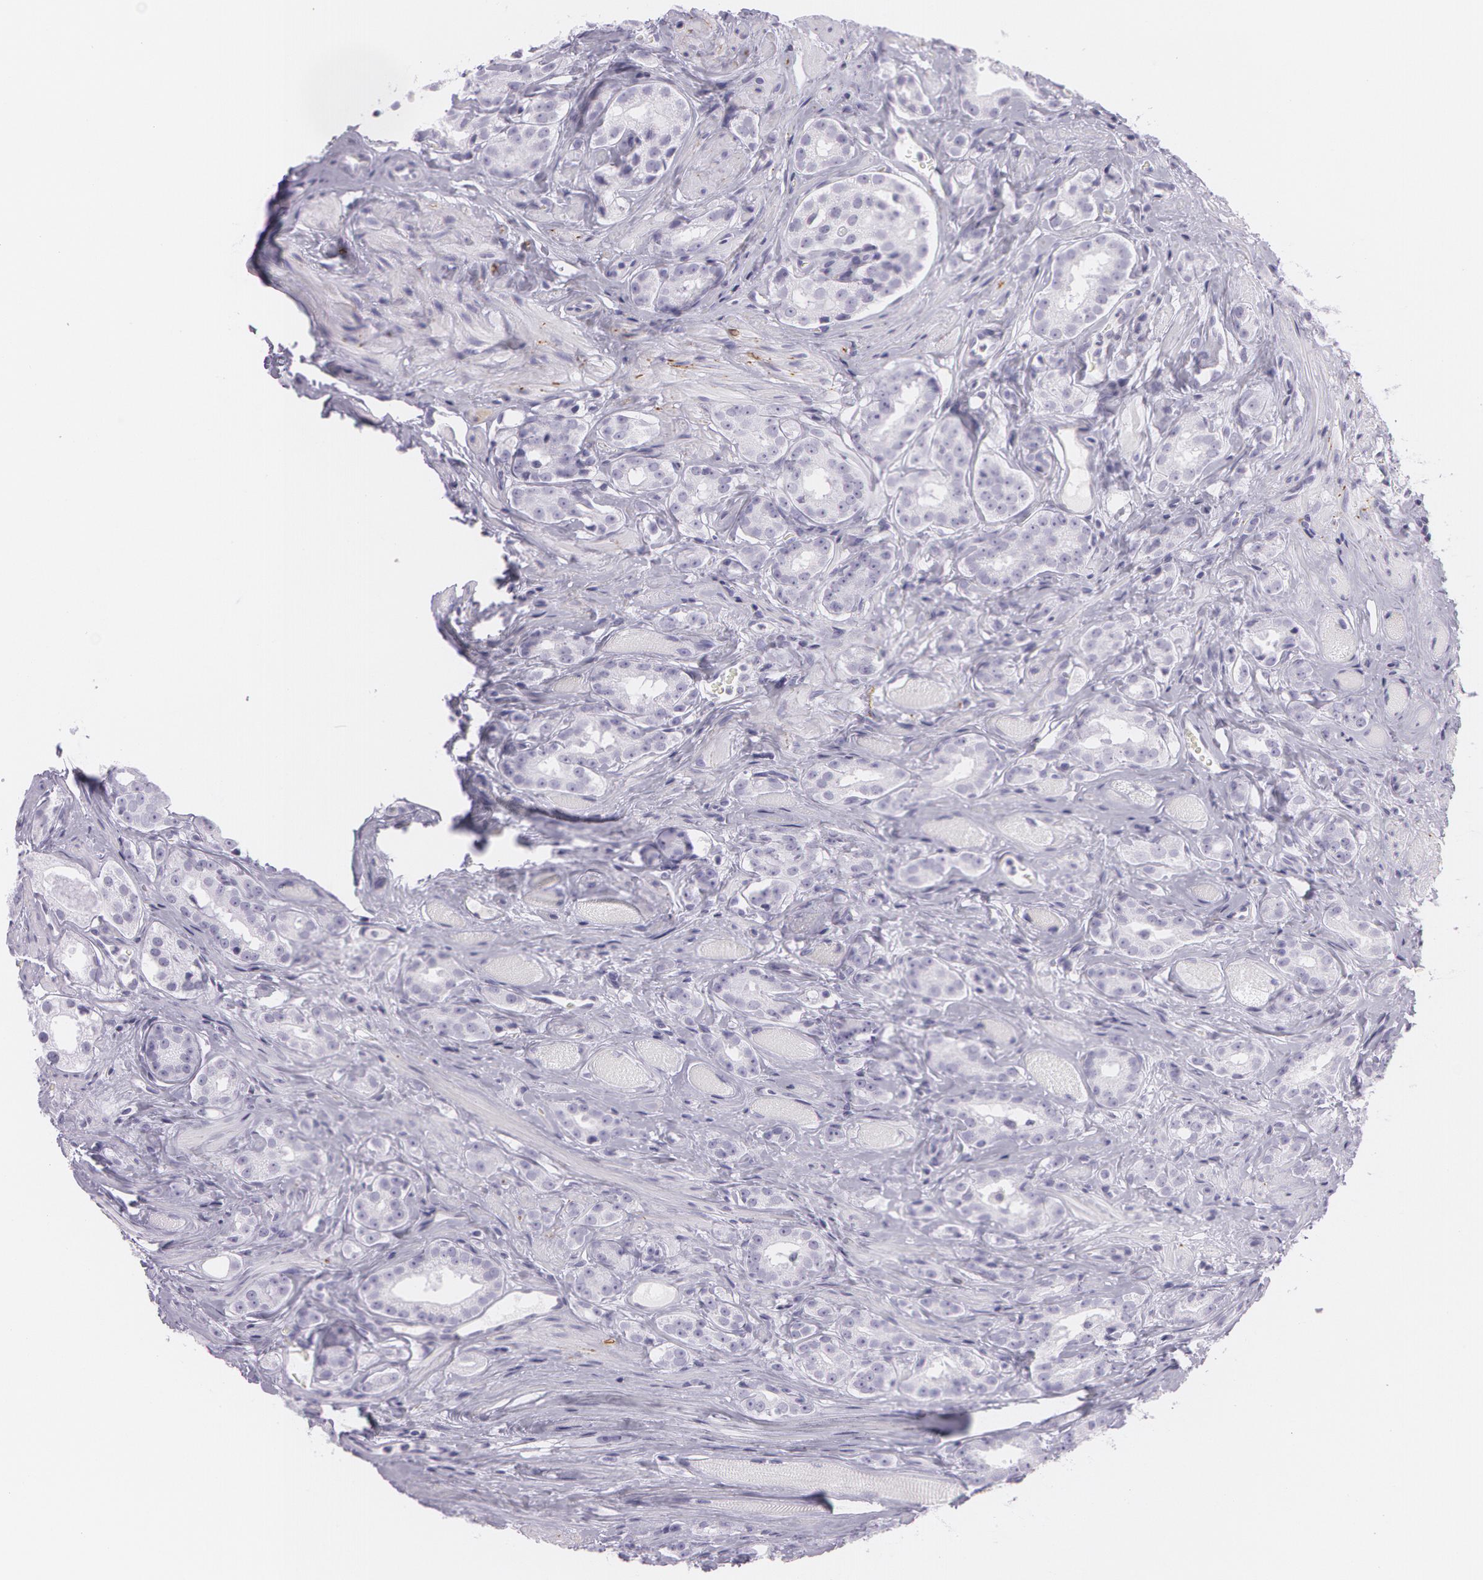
{"staining": {"intensity": "negative", "quantity": "none", "location": "none"}, "tissue": "prostate cancer", "cell_type": "Tumor cells", "image_type": "cancer", "snomed": [{"axis": "morphology", "description": "Adenocarcinoma, Medium grade"}, {"axis": "topography", "description": "Prostate"}], "caption": "There is no significant positivity in tumor cells of prostate cancer (adenocarcinoma (medium-grade)).", "gene": "SNCG", "patient": {"sex": "male", "age": 53}}